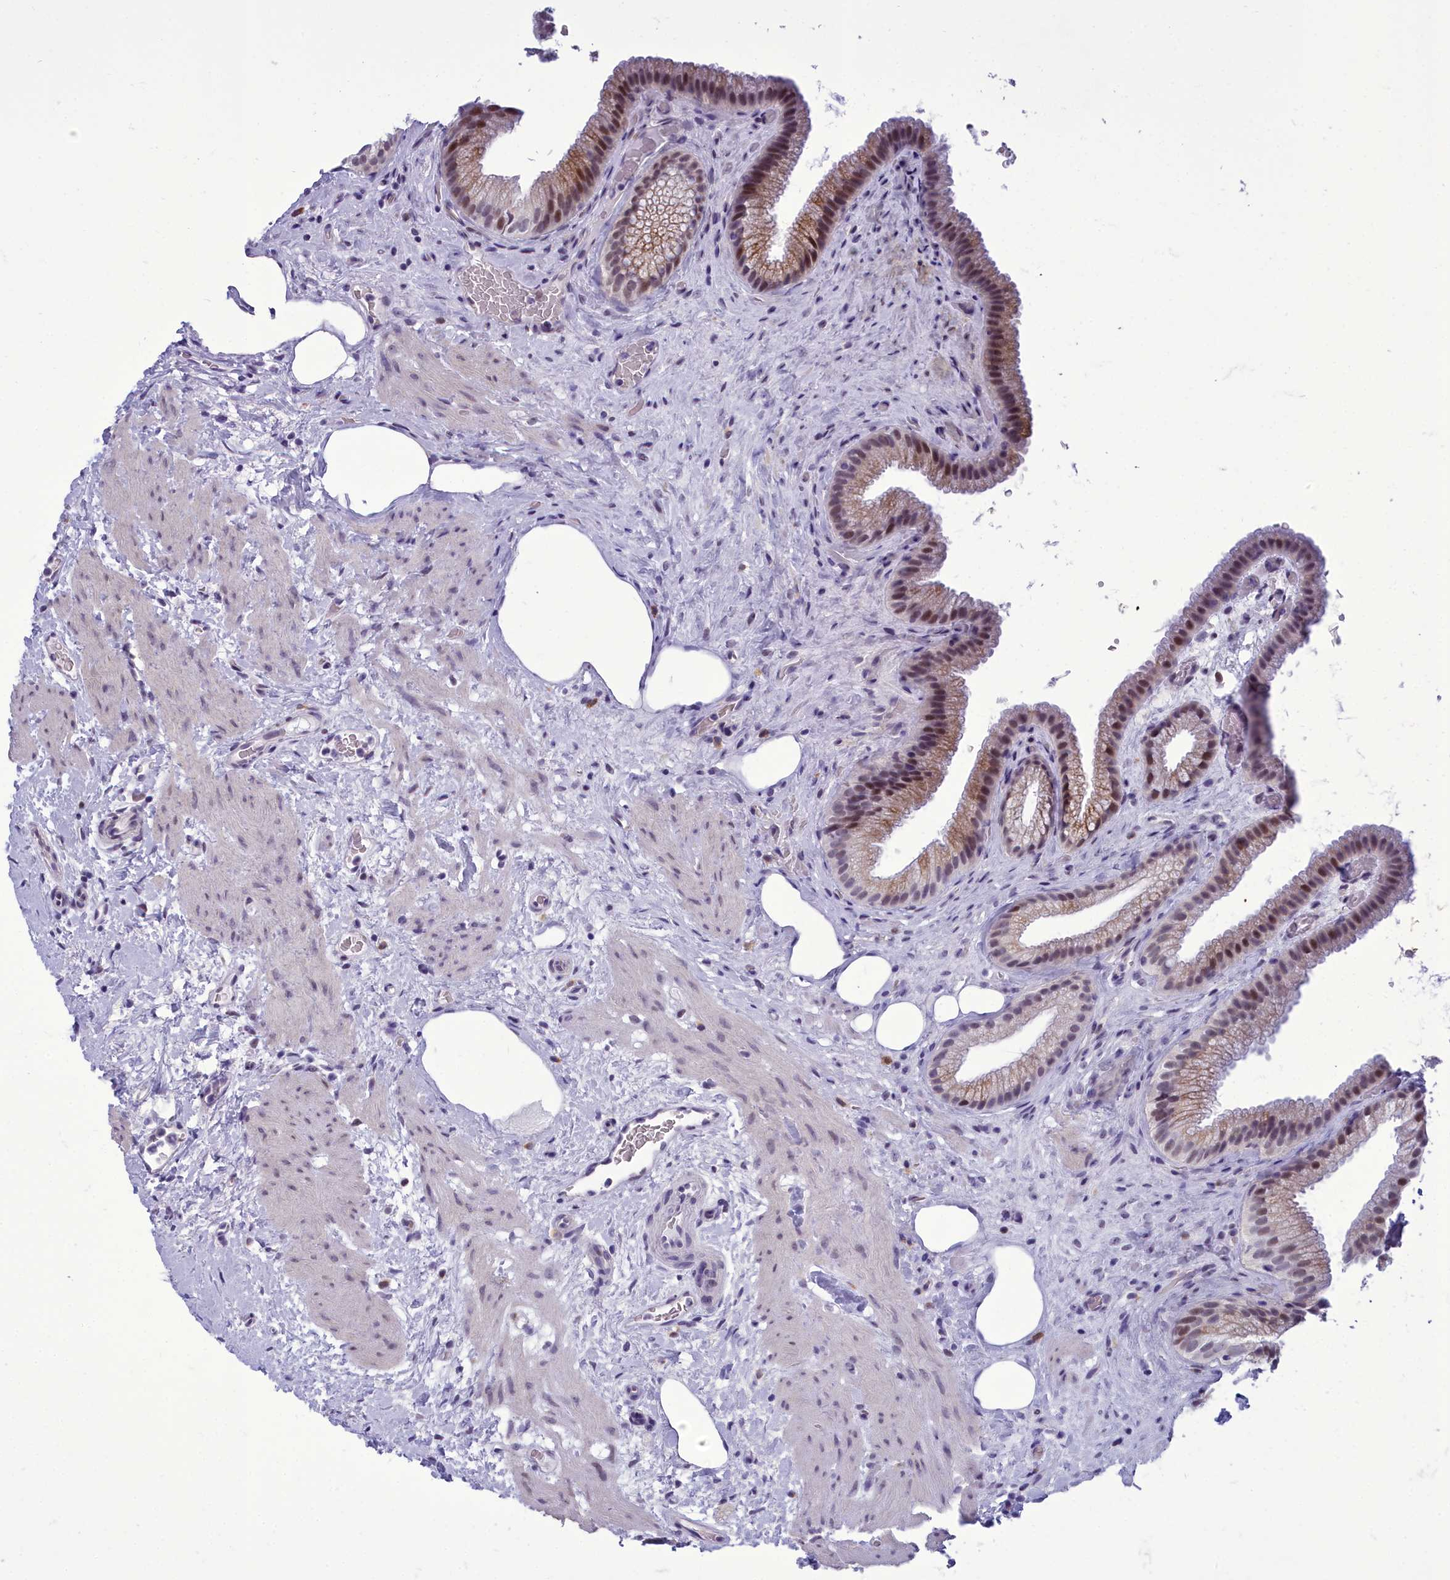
{"staining": {"intensity": "strong", "quantity": ">75%", "location": "cytoplasmic/membranous,nuclear"}, "tissue": "gallbladder", "cell_type": "Glandular cells", "image_type": "normal", "snomed": [{"axis": "morphology", "description": "Normal tissue, NOS"}, {"axis": "morphology", "description": "Inflammation, NOS"}, {"axis": "topography", "description": "Gallbladder"}], "caption": "Protein expression analysis of normal gallbladder reveals strong cytoplasmic/membranous,nuclear expression in about >75% of glandular cells.", "gene": "CEACAM19", "patient": {"sex": "male", "age": 51}}